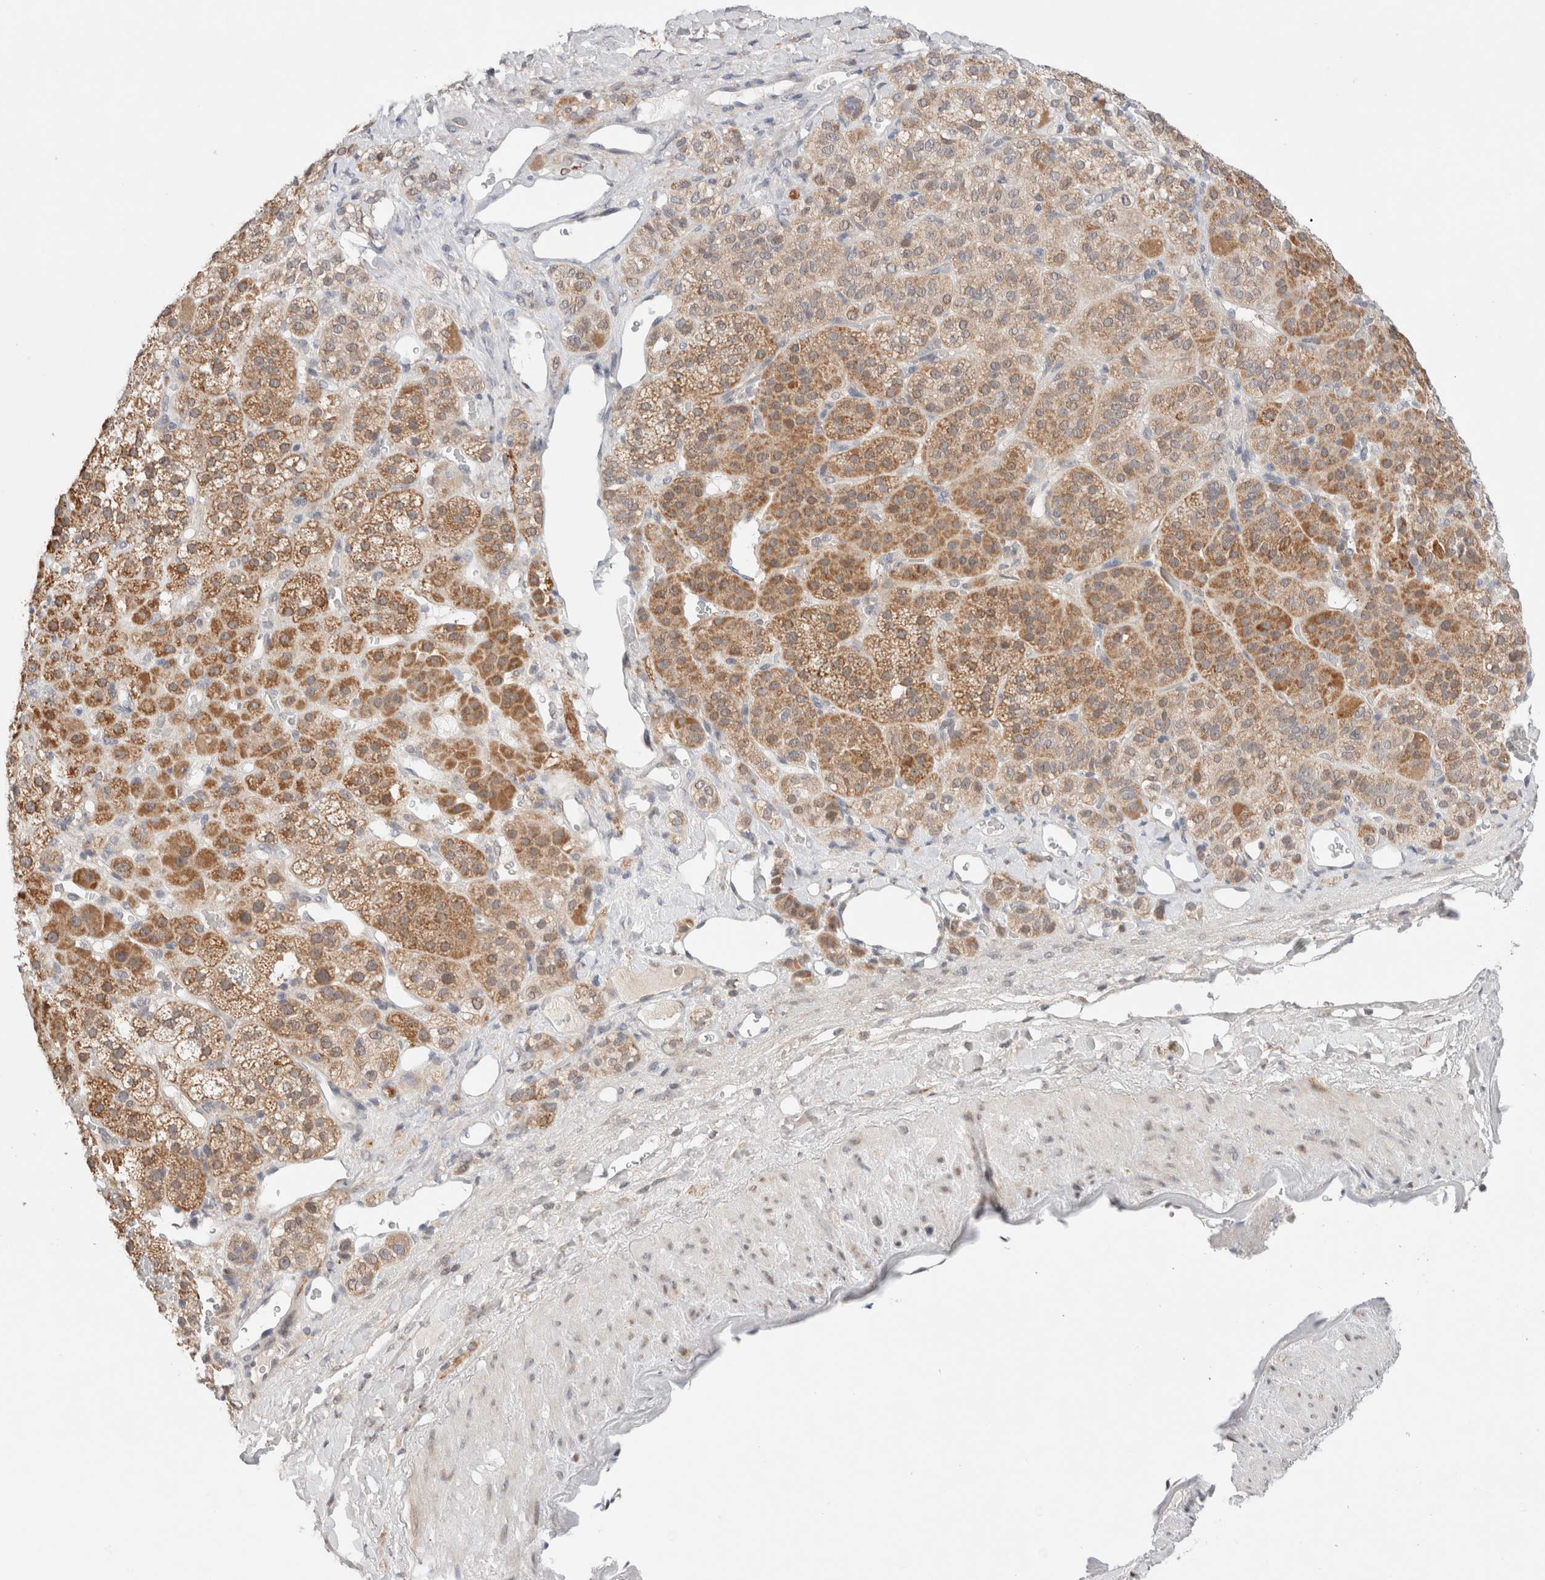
{"staining": {"intensity": "moderate", "quantity": ">75%", "location": "cytoplasmic/membranous"}, "tissue": "adrenal gland", "cell_type": "Glandular cells", "image_type": "normal", "snomed": [{"axis": "morphology", "description": "Normal tissue, NOS"}, {"axis": "topography", "description": "Adrenal gland"}], "caption": "Glandular cells demonstrate medium levels of moderate cytoplasmic/membranous expression in about >75% of cells in benign human adrenal gland.", "gene": "ERI3", "patient": {"sex": "male", "age": 57}}